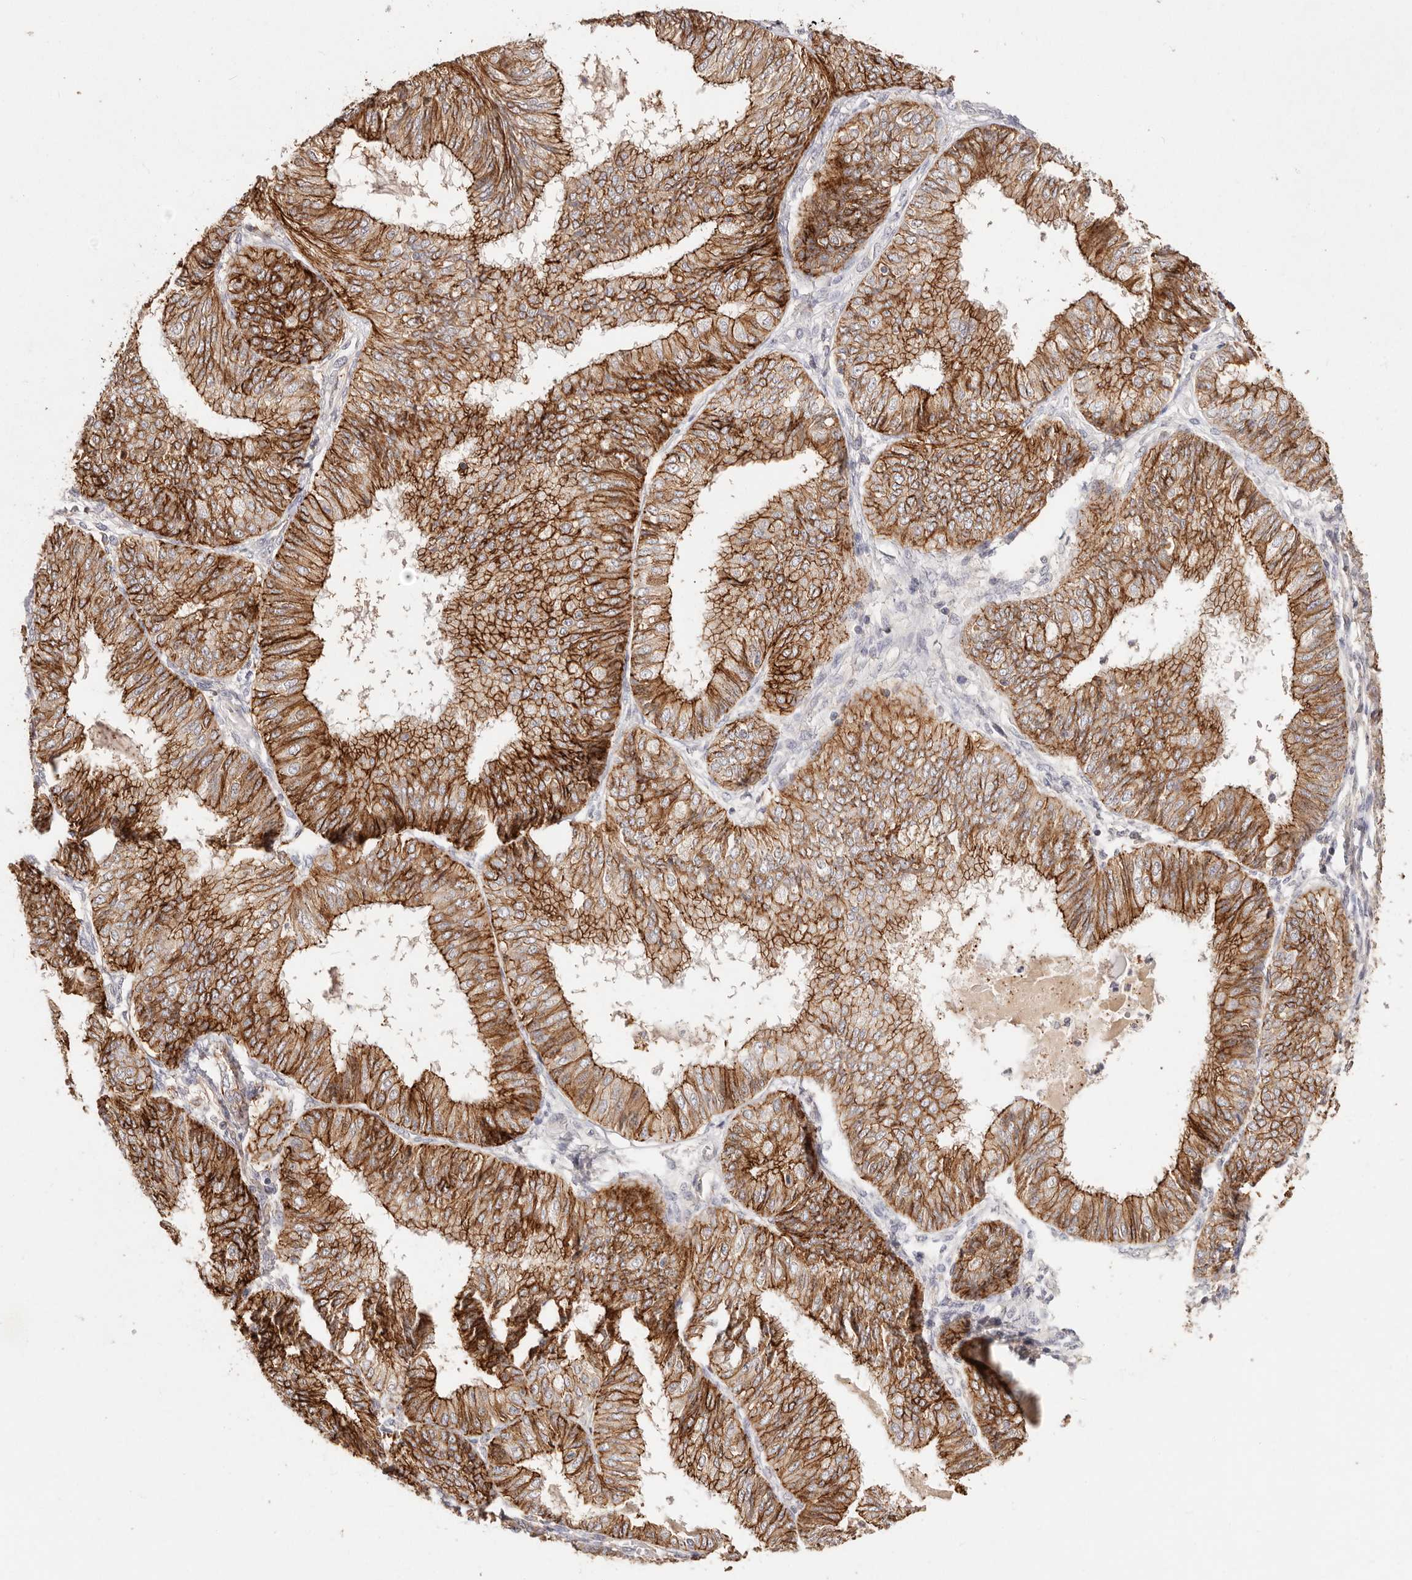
{"staining": {"intensity": "strong", "quantity": ">75%", "location": "cytoplasmic/membranous"}, "tissue": "endometrial cancer", "cell_type": "Tumor cells", "image_type": "cancer", "snomed": [{"axis": "morphology", "description": "Adenocarcinoma, NOS"}, {"axis": "topography", "description": "Endometrium"}], "caption": "A high amount of strong cytoplasmic/membranous expression is present in approximately >75% of tumor cells in endometrial cancer tissue.", "gene": "CXADR", "patient": {"sex": "female", "age": 58}}